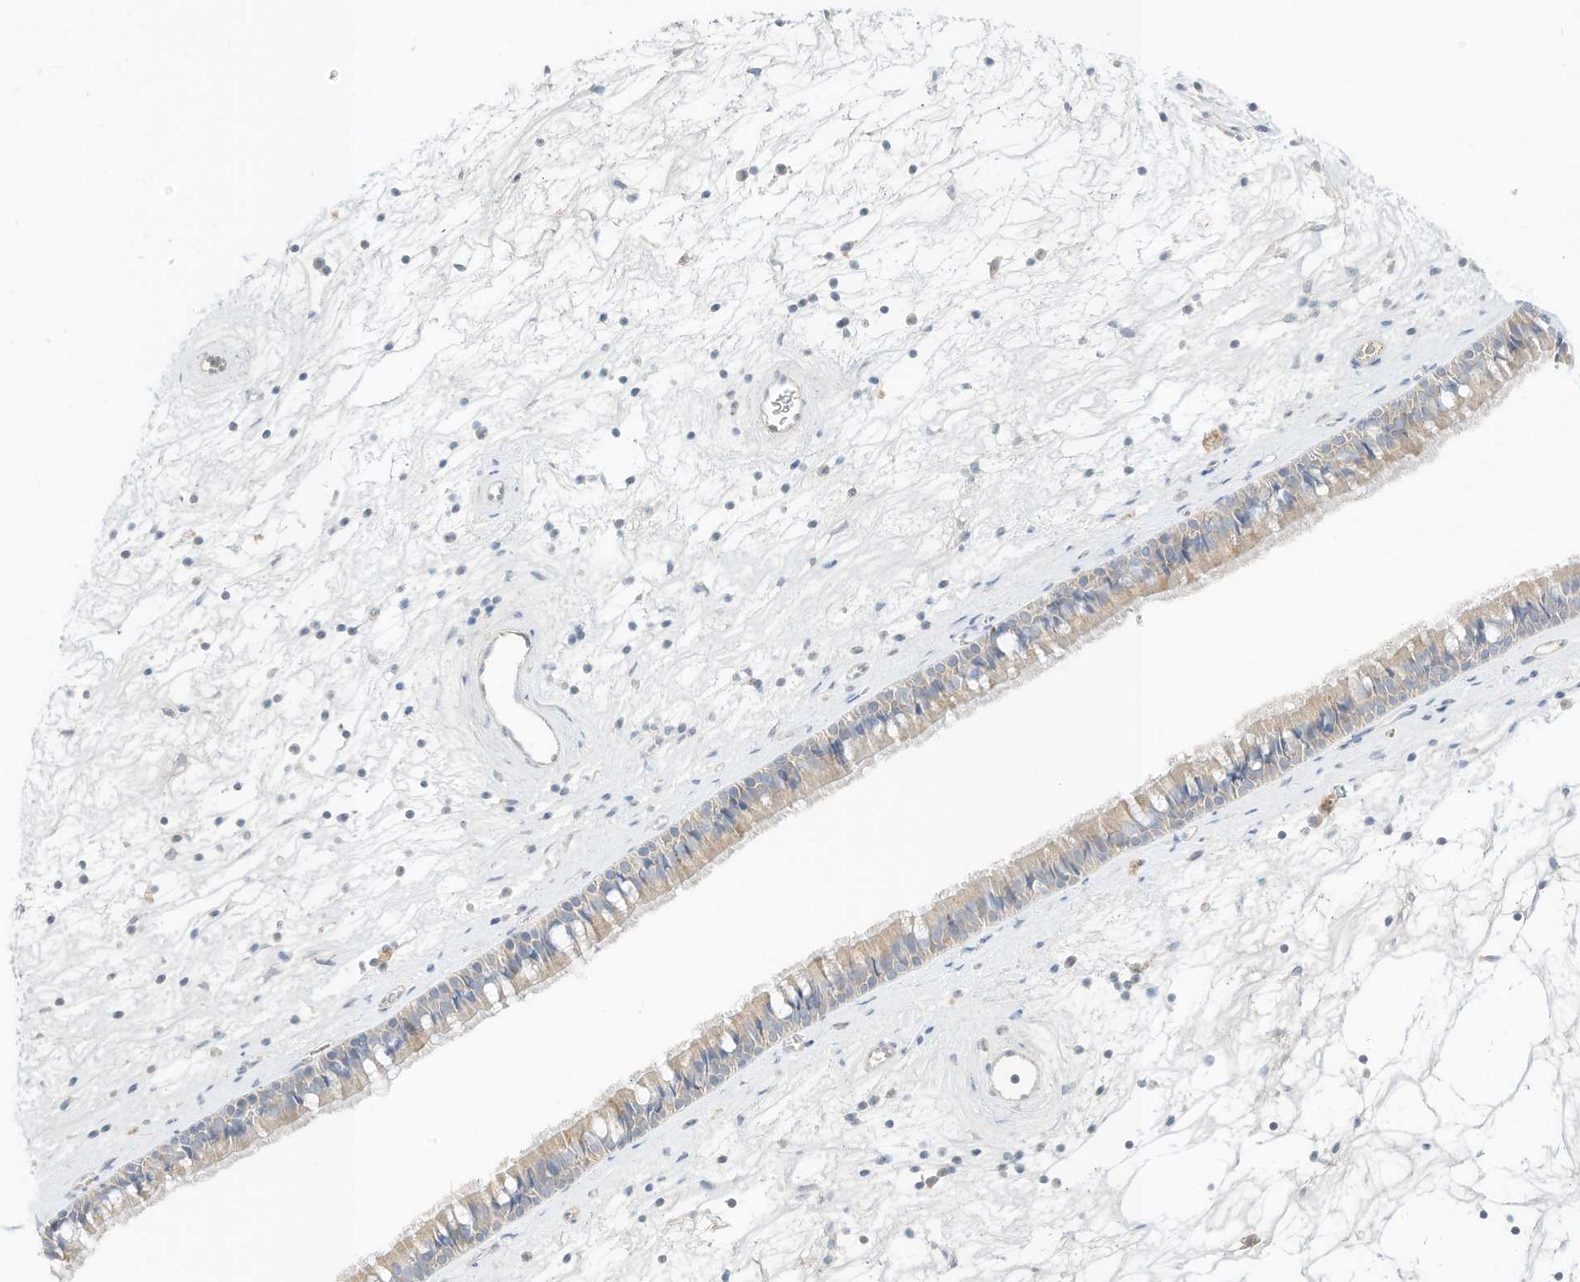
{"staining": {"intensity": "weak", "quantity": "25%-75%", "location": "cytoplasmic/membranous"}, "tissue": "nasopharynx", "cell_type": "Respiratory epithelial cells", "image_type": "normal", "snomed": [{"axis": "morphology", "description": "Normal tissue, NOS"}, {"axis": "topography", "description": "Nasopharynx"}], "caption": "A brown stain labels weak cytoplasmic/membranous expression of a protein in respiratory epithelial cells of benign human nasopharynx.", "gene": "RASA2", "patient": {"sex": "male", "age": 64}}